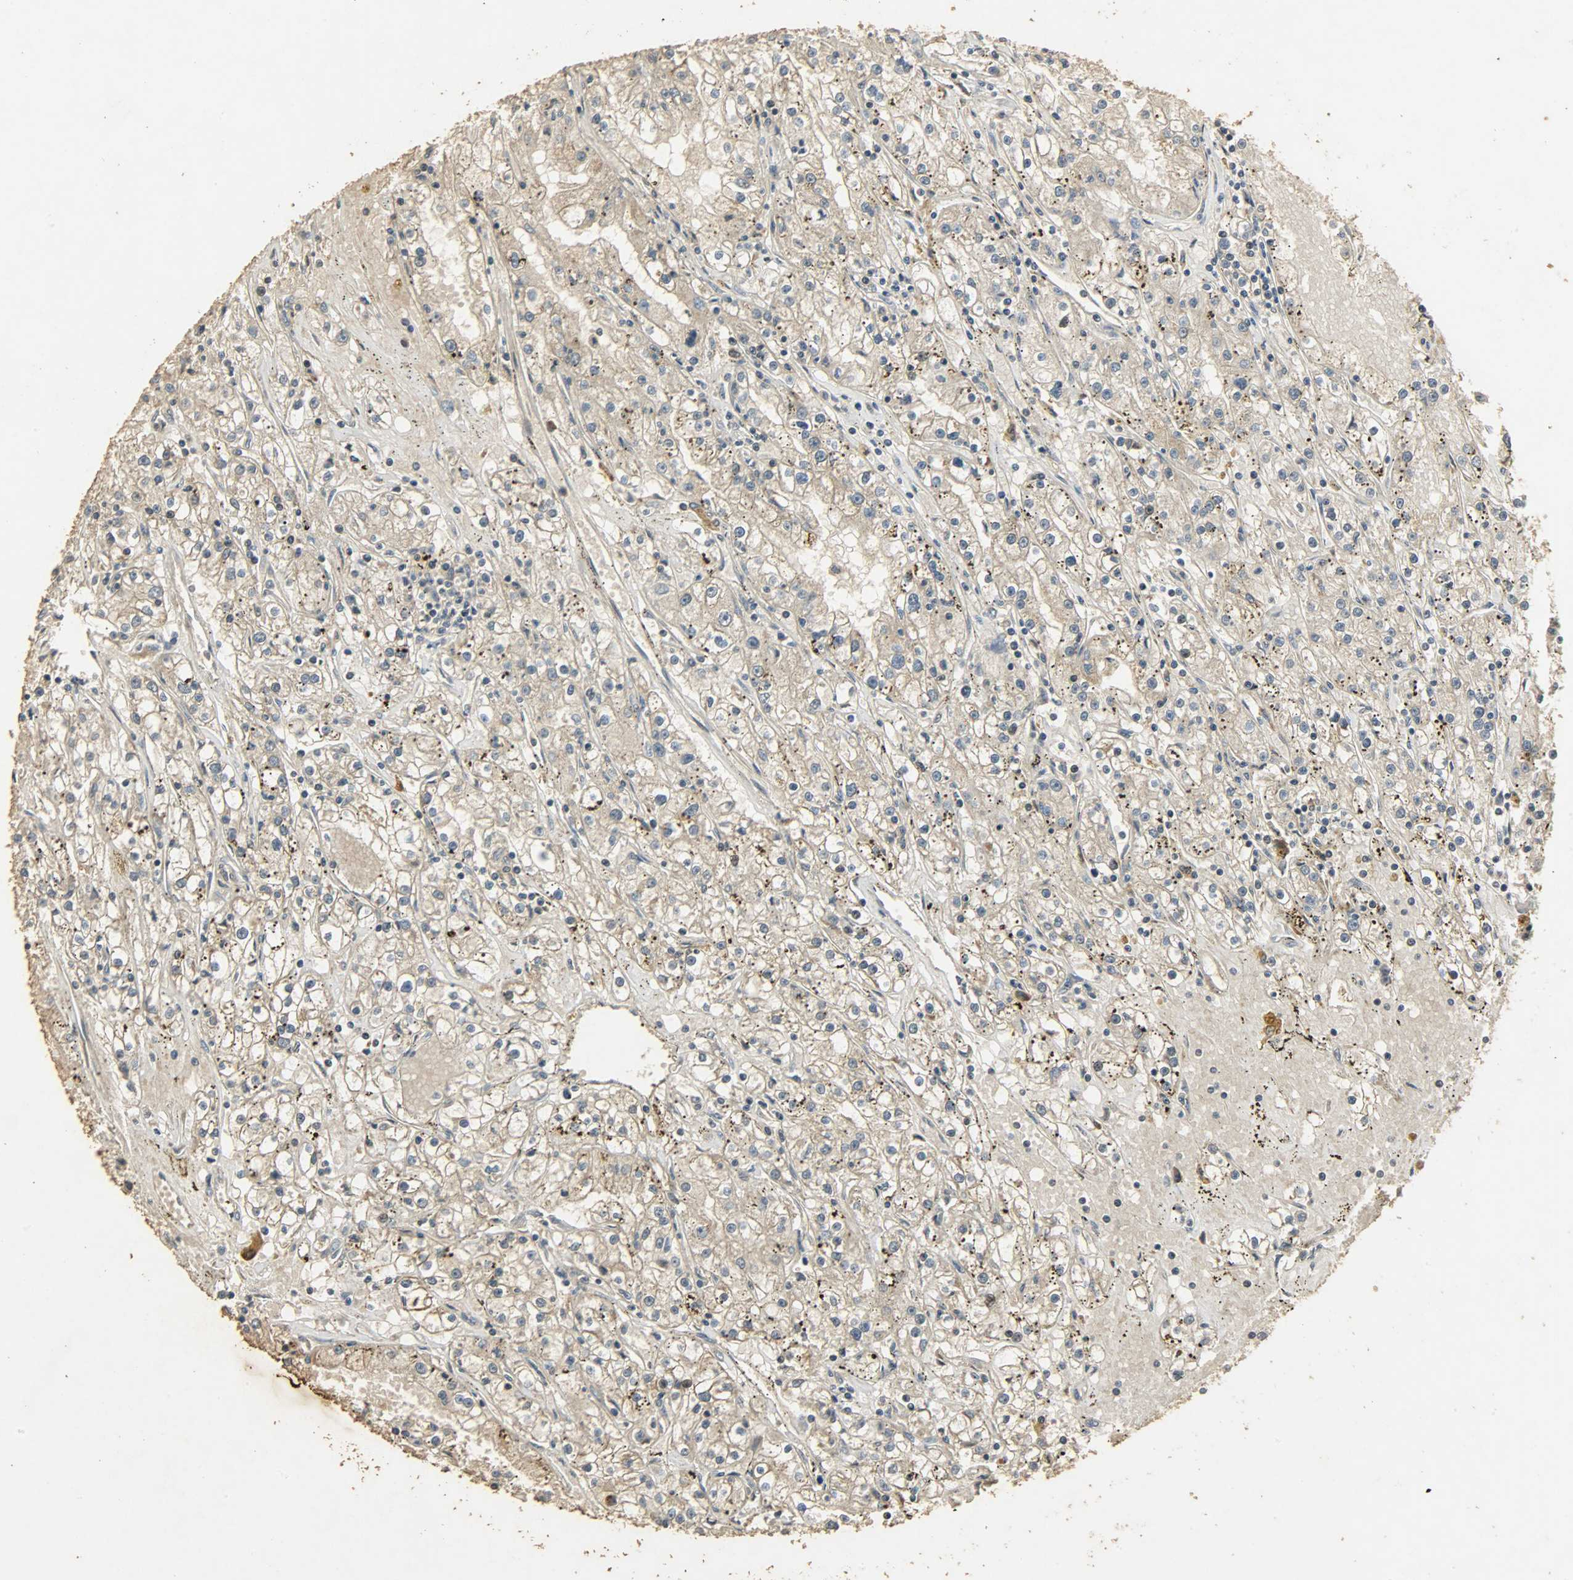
{"staining": {"intensity": "weak", "quantity": ">75%", "location": "cytoplasmic/membranous"}, "tissue": "renal cancer", "cell_type": "Tumor cells", "image_type": "cancer", "snomed": [{"axis": "morphology", "description": "Adenocarcinoma, NOS"}, {"axis": "topography", "description": "Kidney"}], "caption": "Tumor cells exhibit weak cytoplasmic/membranous positivity in about >75% of cells in renal cancer (adenocarcinoma). The protein of interest is stained brown, and the nuclei are stained in blue (DAB (3,3'-diaminobenzidine) IHC with brightfield microscopy, high magnification).", "gene": "ATP2B1", "patient": {"sex": "male", "age": 56}}